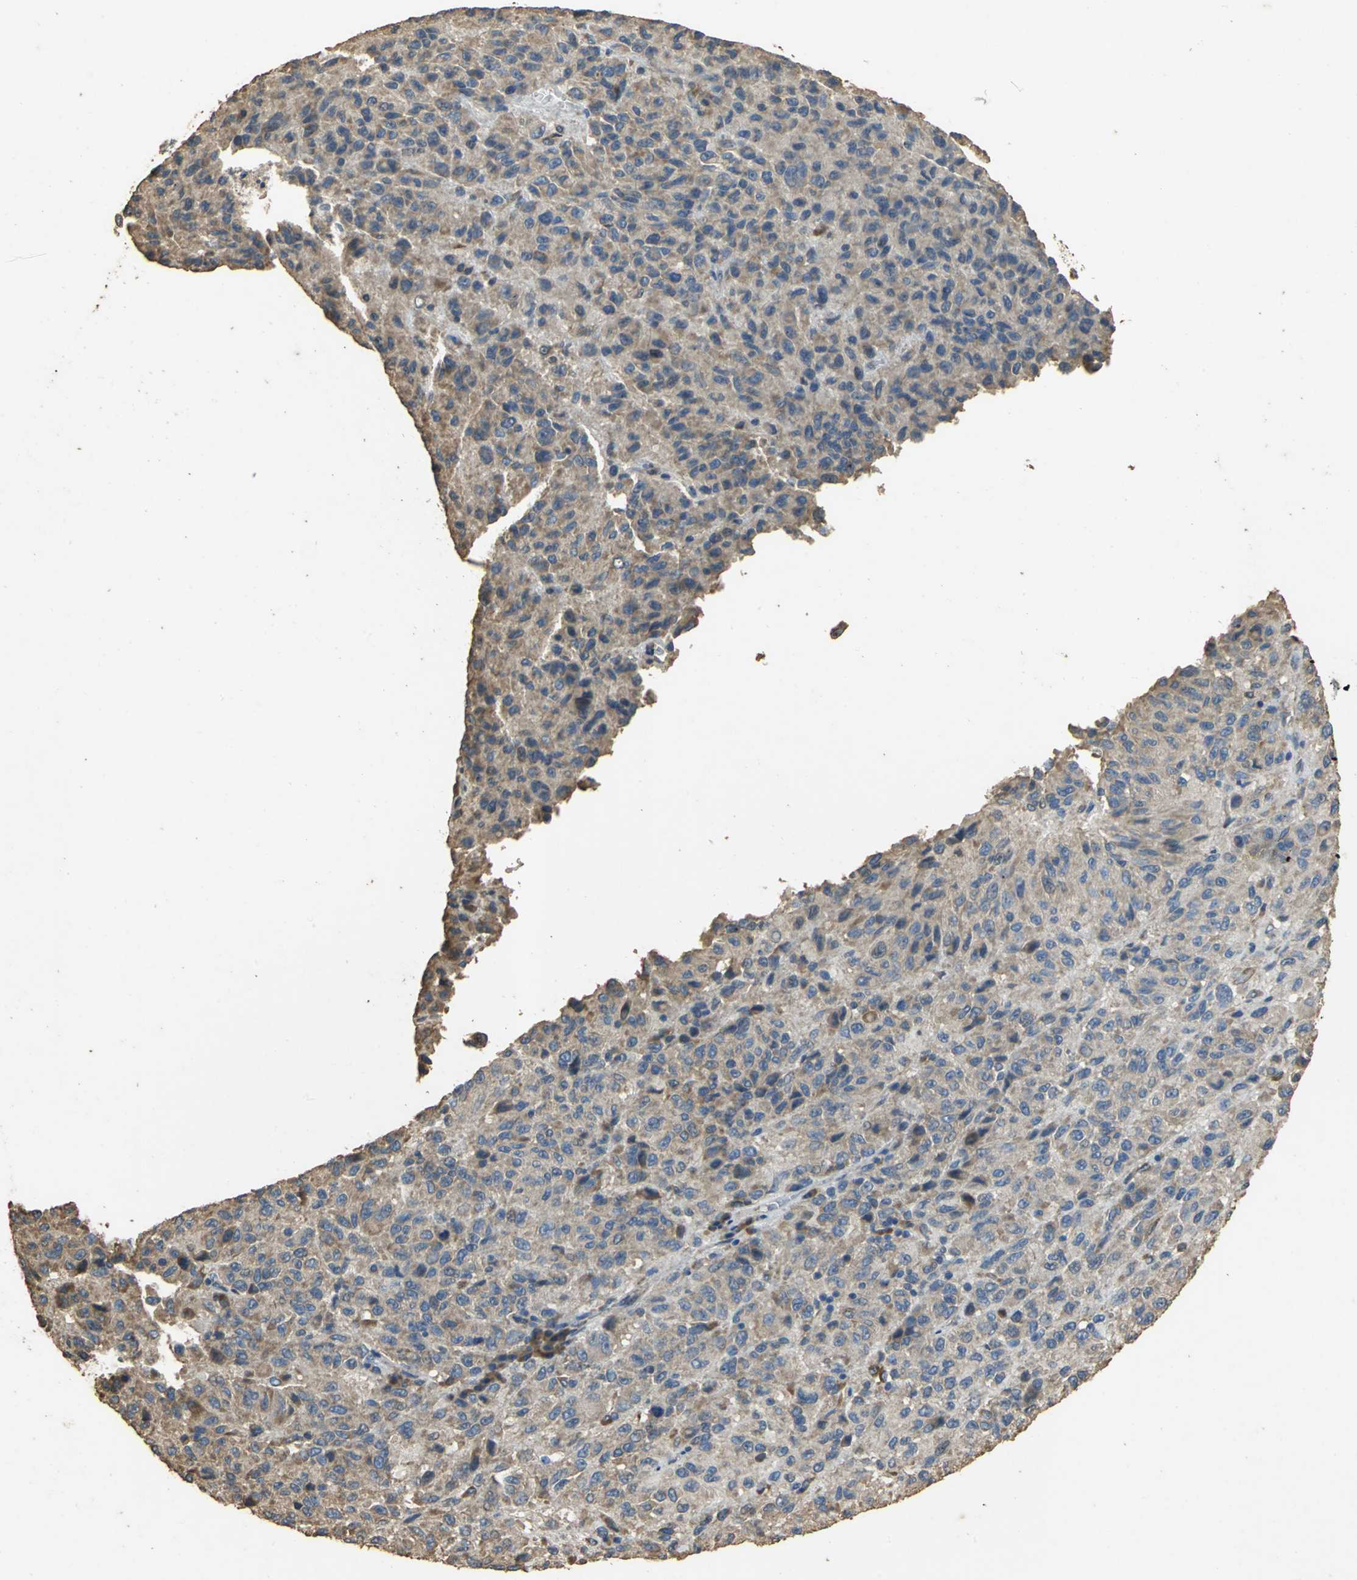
{"staining": {"intensity": "moderate", "quantity": ">75%", "location": "cytoplasmic/membranous"}, "tissue": "melanoma", "cell_type": "Tumor cells", "image_type": "cancer", "snomed": [{"axis": "morphology", "description": "Malignant melanoma, Metastatic site"}, {"axis": "topography", "description": "Lung"}], "caption": "Moderate cytoplasmic/membranous staining for a protein is identified in about >75% of tumor cells of melanoma using immunohistochemistry.", "gene": "ACSL4", "patient": {"sex": "male", "age": 64}}